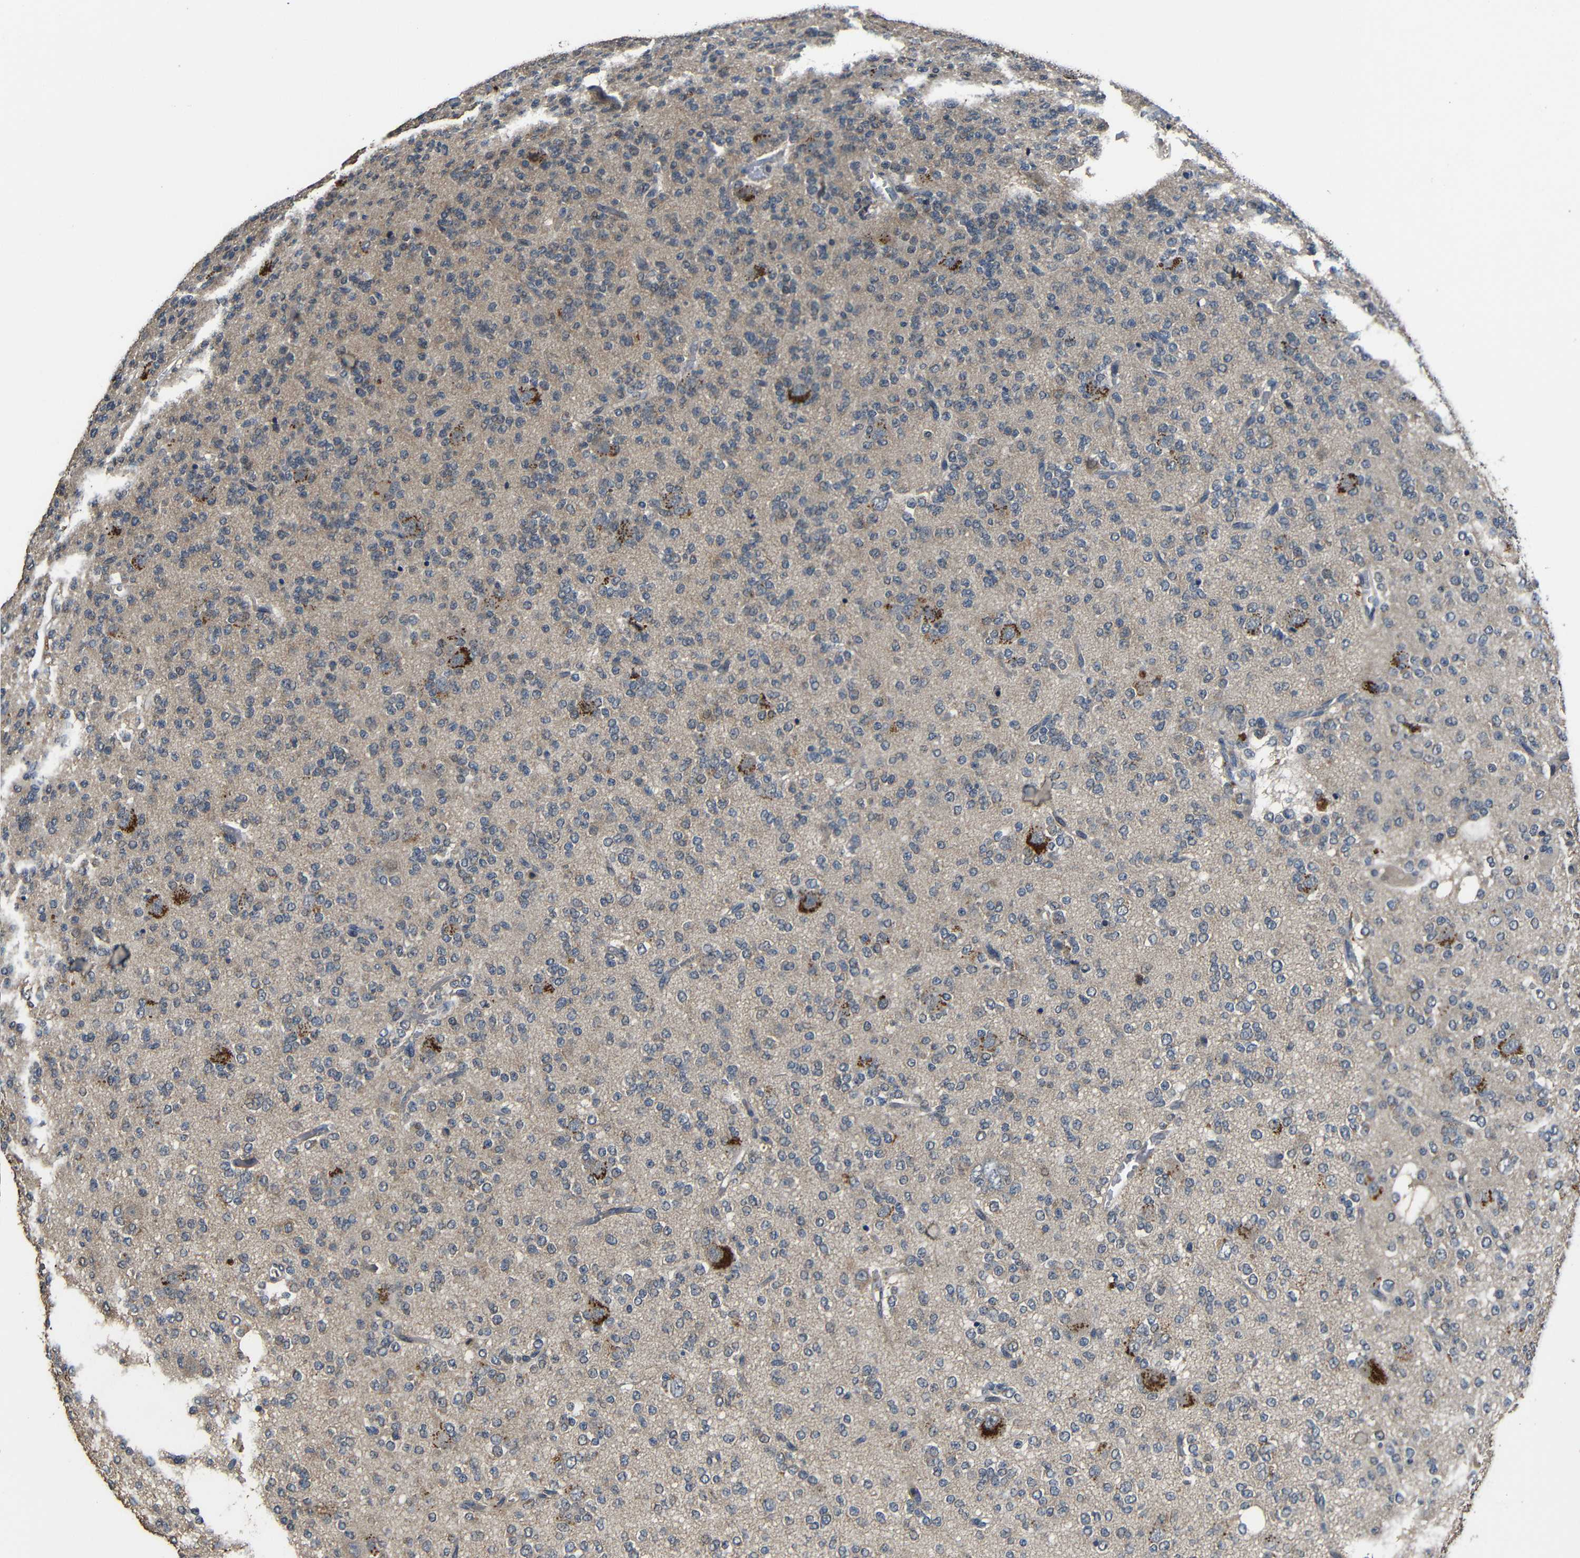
{"staining": {"intensity": "negative", "quantity": "none", "location": "none"}, "tissue": "glioma", "cell_type": "Tumor cells", "image_type": "cancer", "snomed": [{"axis": "morphology", "description": "Glioma, malignant, Low grade"}, {"axis": "topography", "description": "Brain"}], "caption": "Tumor cells show no significant protein positivity in malignant glioma (low-grade). (Stains: DAB (3,3'-diaminobenzidine) IHC with hematoxylin counter stain, Microscopy: brightfield microscopy at high magnification).", "gene": "C6orf89", "patient": {"sex": "male", "age": 38}}